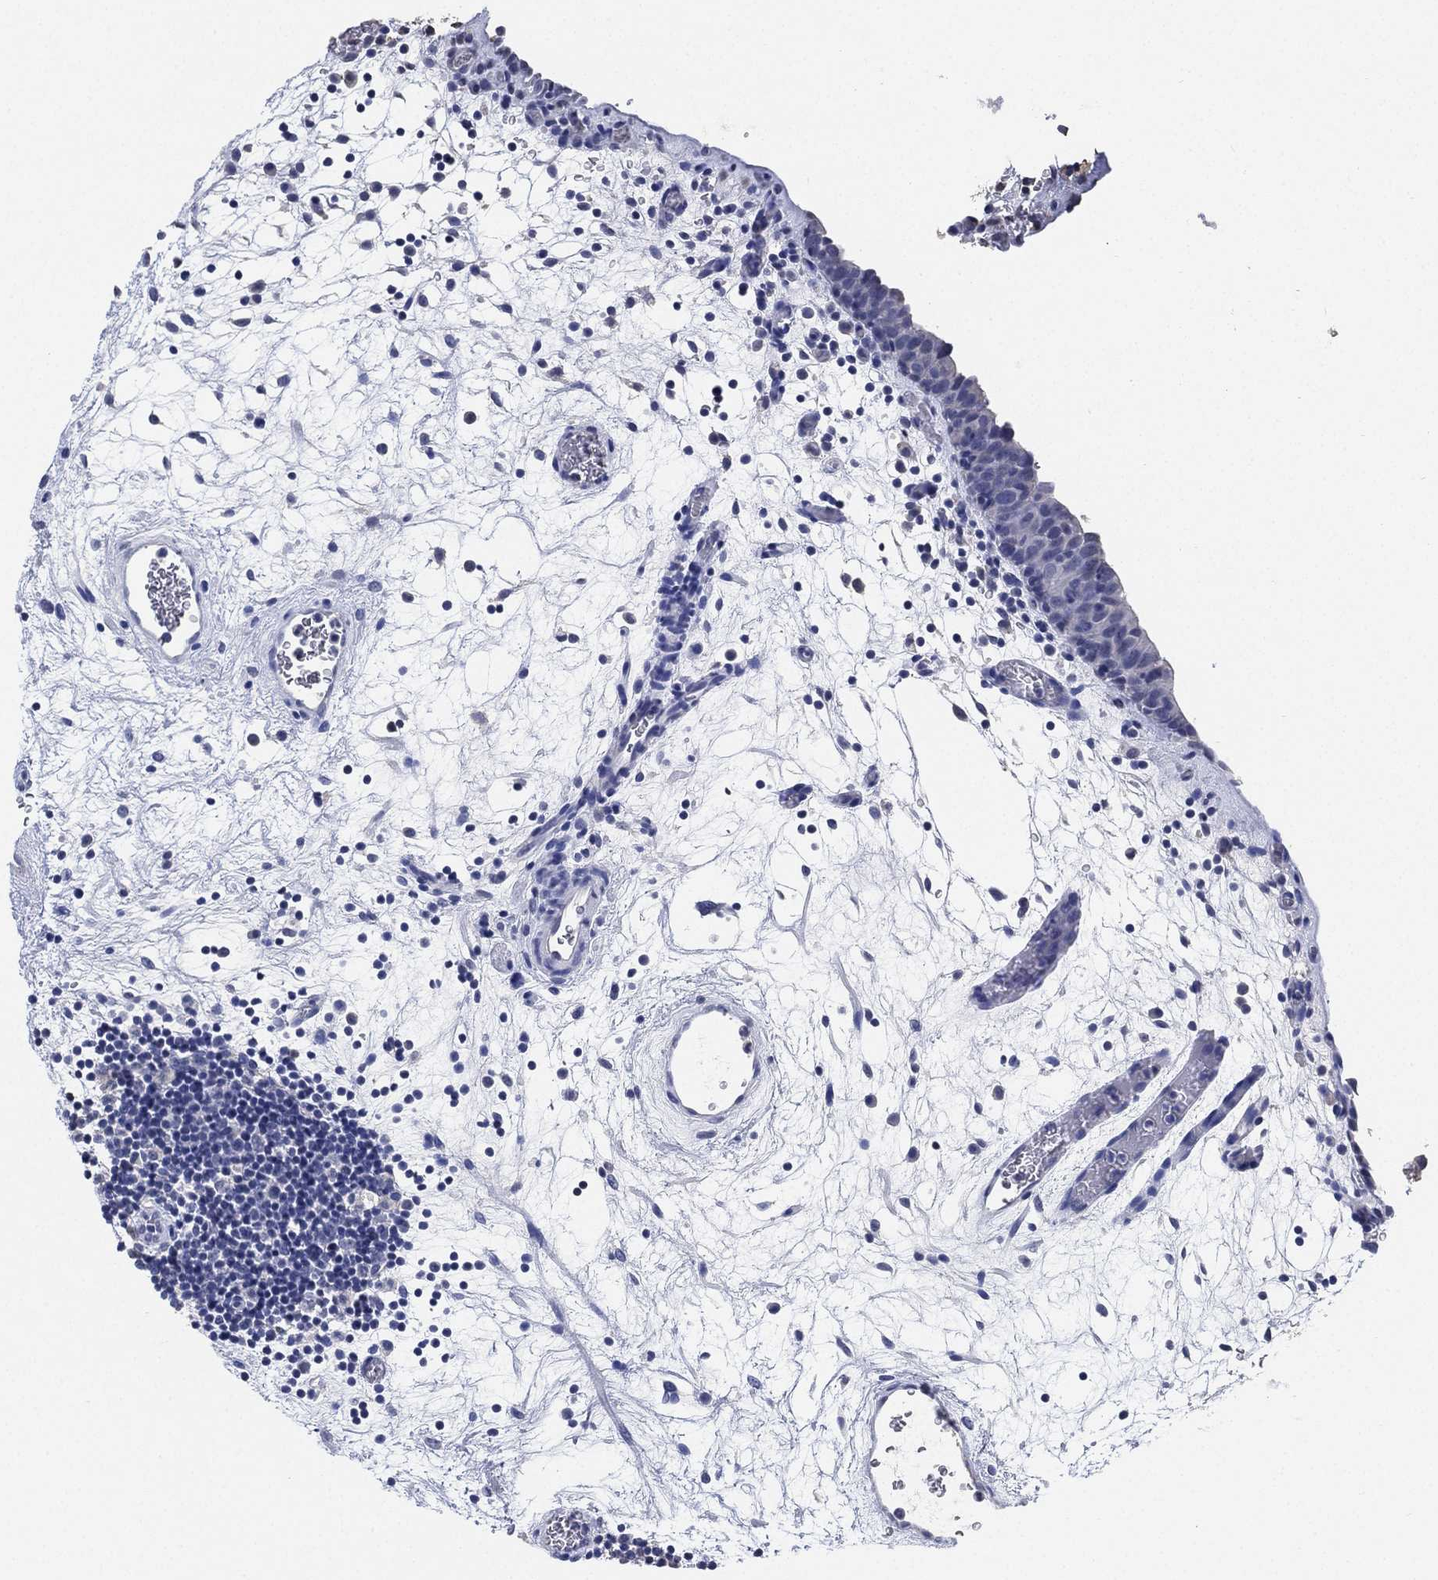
{"staining": {"intensity": "negative", "quantity": "none", "location": "none"}, "tissue": "urinary bladder", "cell_type": "Urothelial cells", "image_type": "normal", "snomed": [{"axis": "morphology", "description": "Normal tissue, NOS"}, {"axis": "topography", "description": "Urinary bladder"}], "caption": "DAB (3,3'-diaminobenzidine) immunohistochemical staining of normal urinary bladder demonstrates no significant expression in urothelial cells.", "gene": "IYD", "patient": {"sex": "male", "age": 37}}